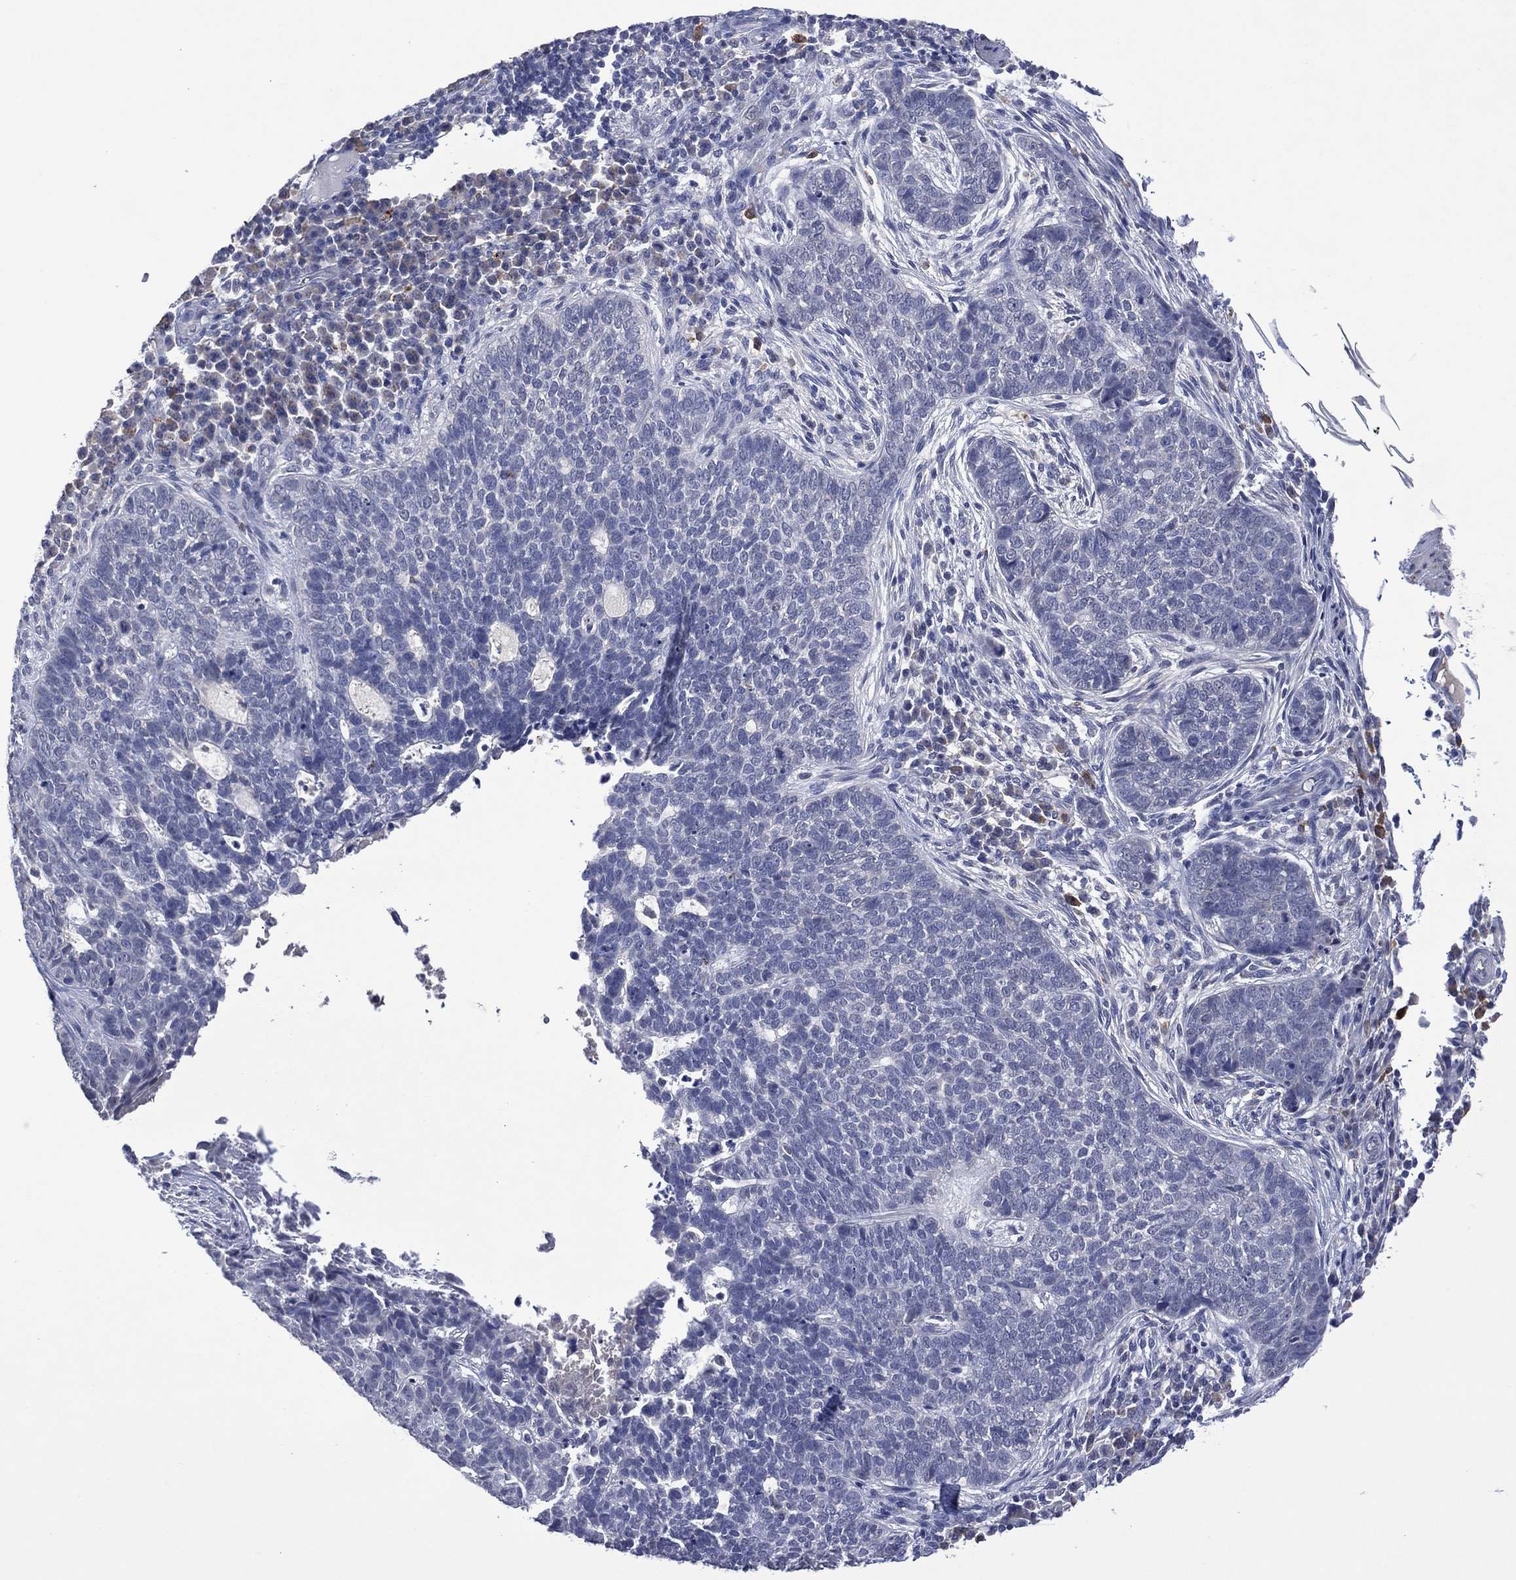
{"staining": {"intensity": "negative", "quantity": "none", "location": "none"}, "tissue": "skin cancer", "cell_type": "Tumor cells", "image_type": "cancer", "snomed": [{"axis": "morphology", "description": "Basal cell carcinoma"}, {"axis": "topography", "description": "Skin"}], "caption": "An immunohistochemistry (IHC) image of skin cancer is shown. There is no staining in tumor cells of skin cancer. The staining was performed using DAB (3,3'-diaminobenzidine) to visualize the protein expression in brown, while the nuclei were stained in blue with hematoxylin (Magnification: 20x).", "gene": "ASB10", "patient": {"sex": "female", "age": 69}}